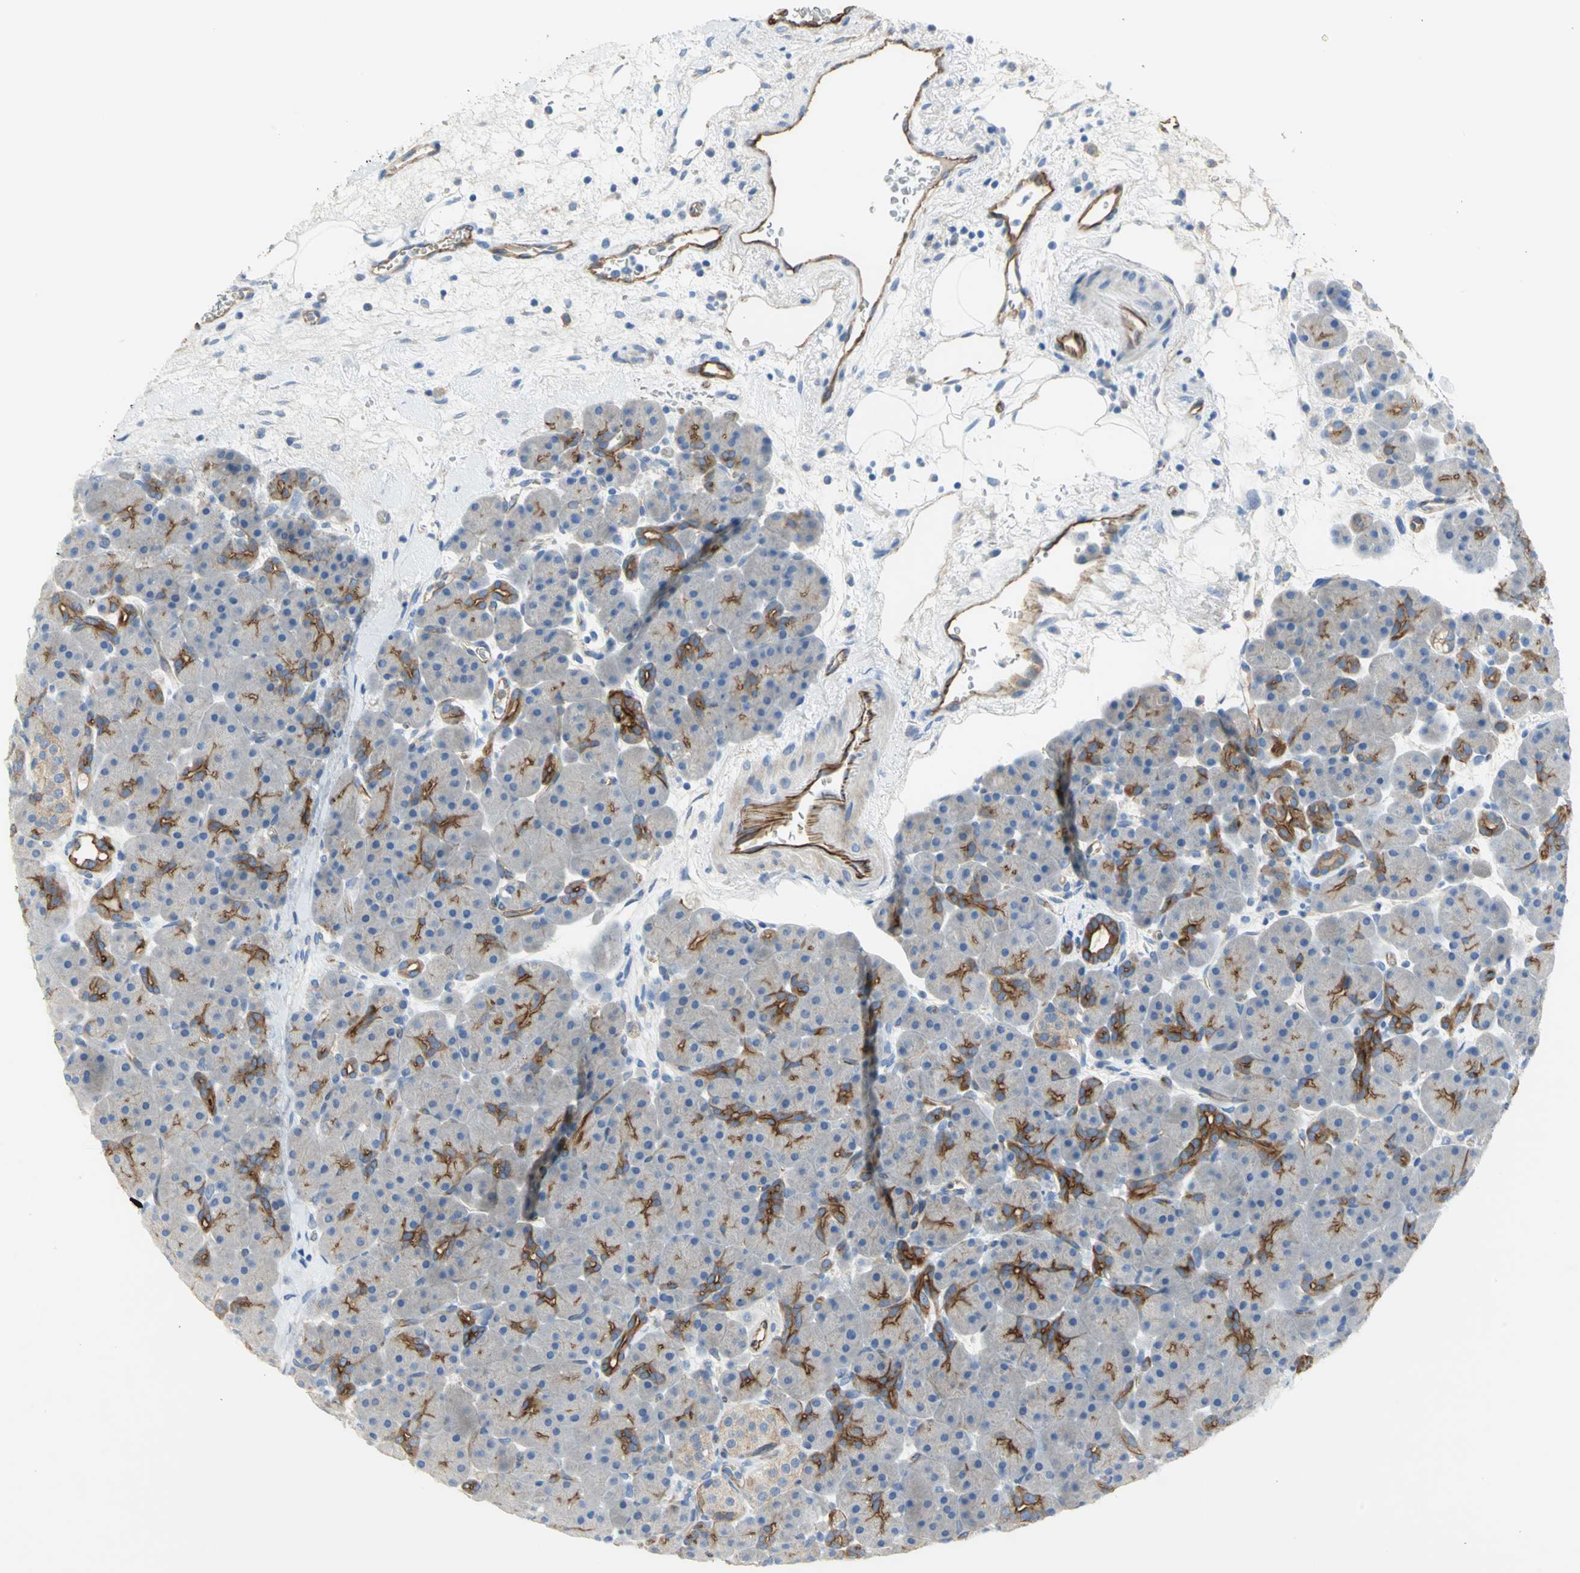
{"staining": {"intensity": "negative", "quantity": "none", "location": "none"}, "tissue": "pancreas", "cell_type": "Exocrine glandular cells", "image_type": "normal", "snomed": [{"axis": "morphology", "description": "Normal tissue, NOS"}, {"axis": "topography", "description": "Pancreas"}], "caption": "Normal pancreas was stained to show a protein in brown. There is no significant expression in exocrine glandular cells. (DAB immunohistochemistry (IHC), high magnification).", "gene": "FLNB", "patient": {"sex": "male", "age": 66}}